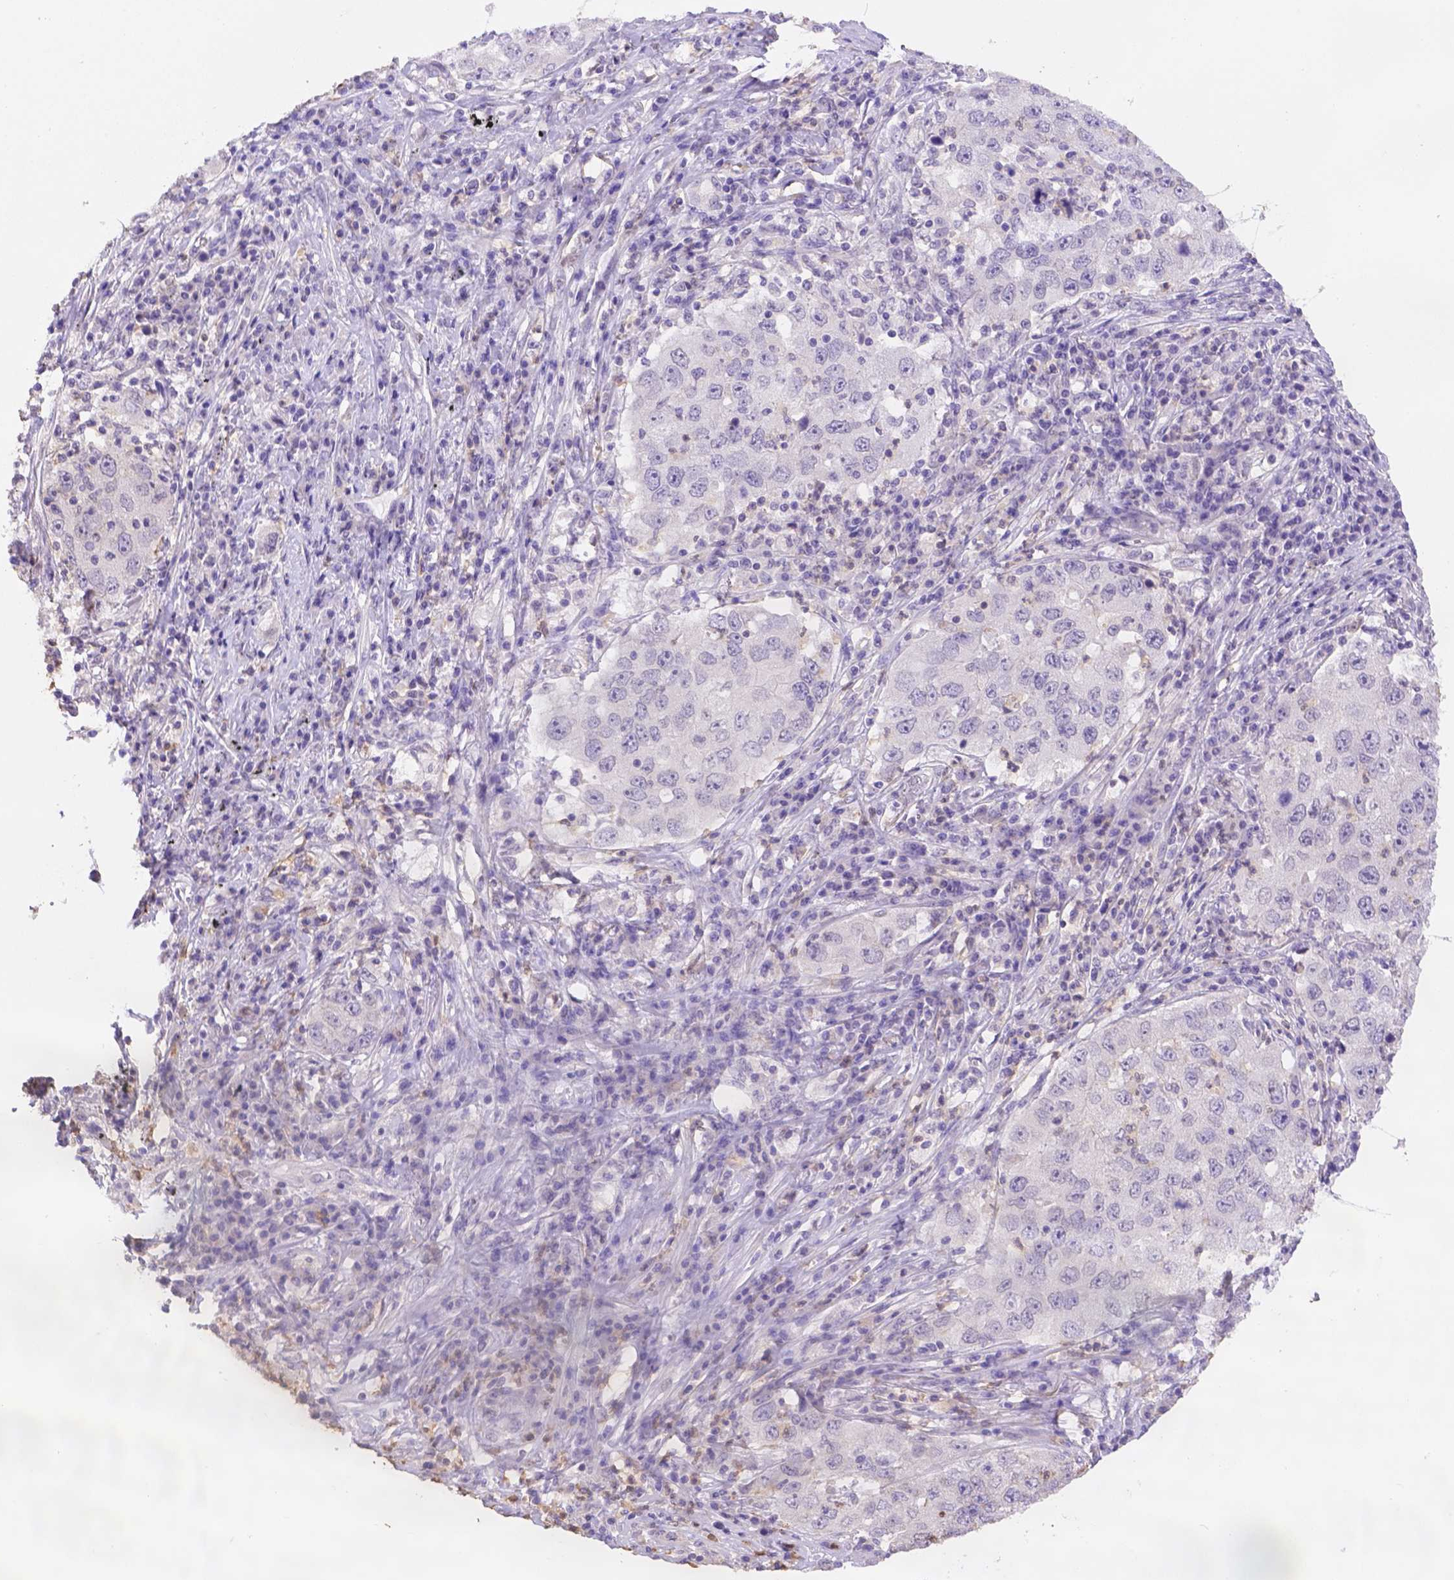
{"staining": {"intensity": "negative", "quantity": "none", "location": "none"}, "tissue": "lung cancer", "cell_type": "Tumor cells", "image_type": "cancer", "snomed": [{"axis": "morphology", "description": "Adenocarcinoma, NOS"}, {"axis": "topography", "description": "Lung"}], "caption": "A photomicrograph of human adenocarcinoma (lung) is negative for staining in tumor cells.", "gene": "NXPE2", "patient": {"sex": "male", "age": 73}}